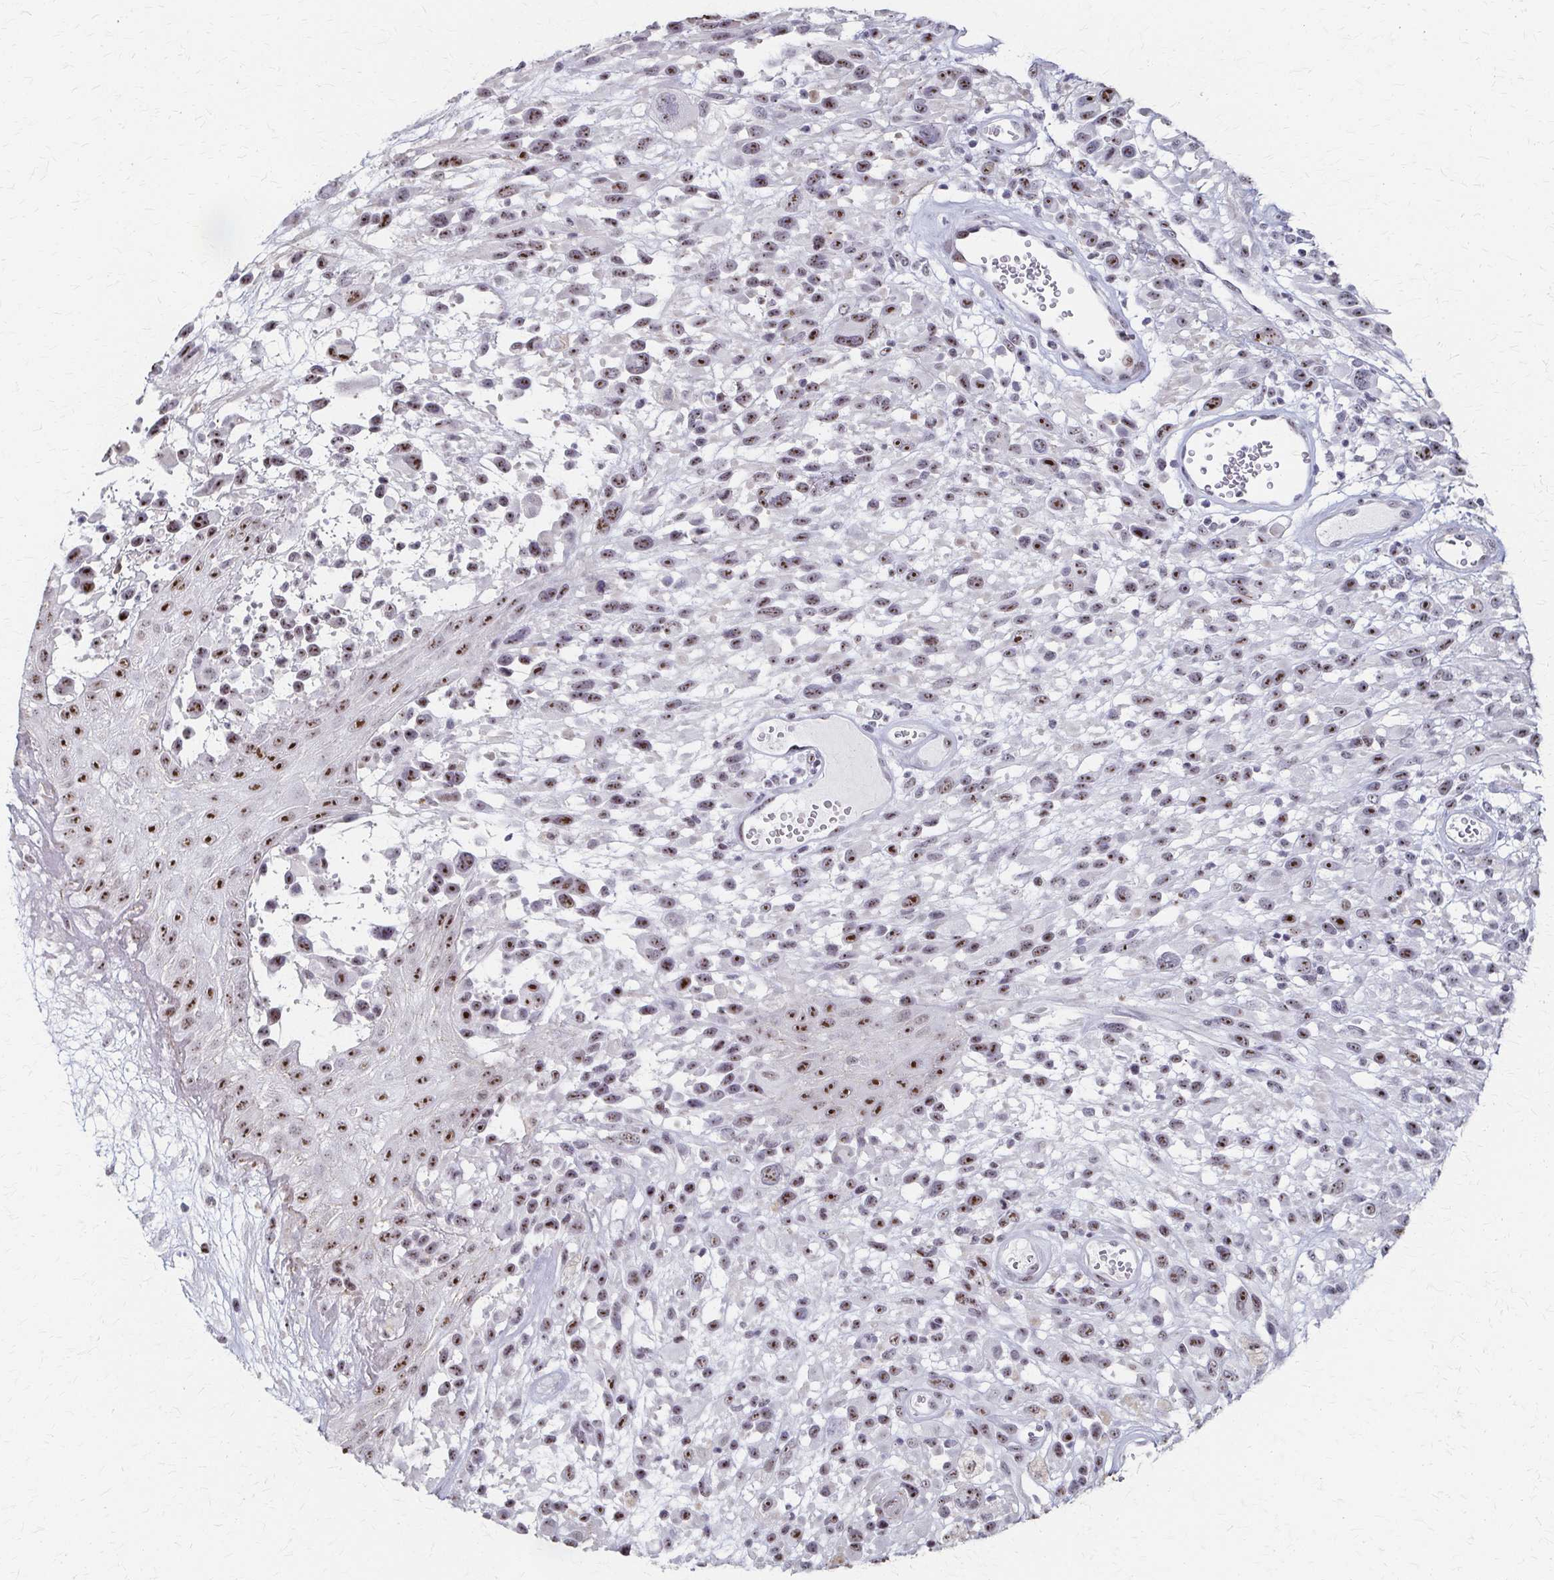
{"staining": {"intensity": "strong", "quantity": ">75%", "location": "nuclear"}, "tissue": "melanoma", "cell_type": "Tumor cells", "image_type": "cancer", "snomed": [{"axis": "morphology", "description": "Malignant melanoma, NOS"}, {"axis": "topography", "description": "Skin"}], "caption": "DAB (3,3'-diaminobenzidine) immunohistochemical staining of melanoma exhibits strong nuclear protein positivity in about >75% of tumor cells.", "gene": "PES1", "patient": {"sex": "male", "age": 68}}